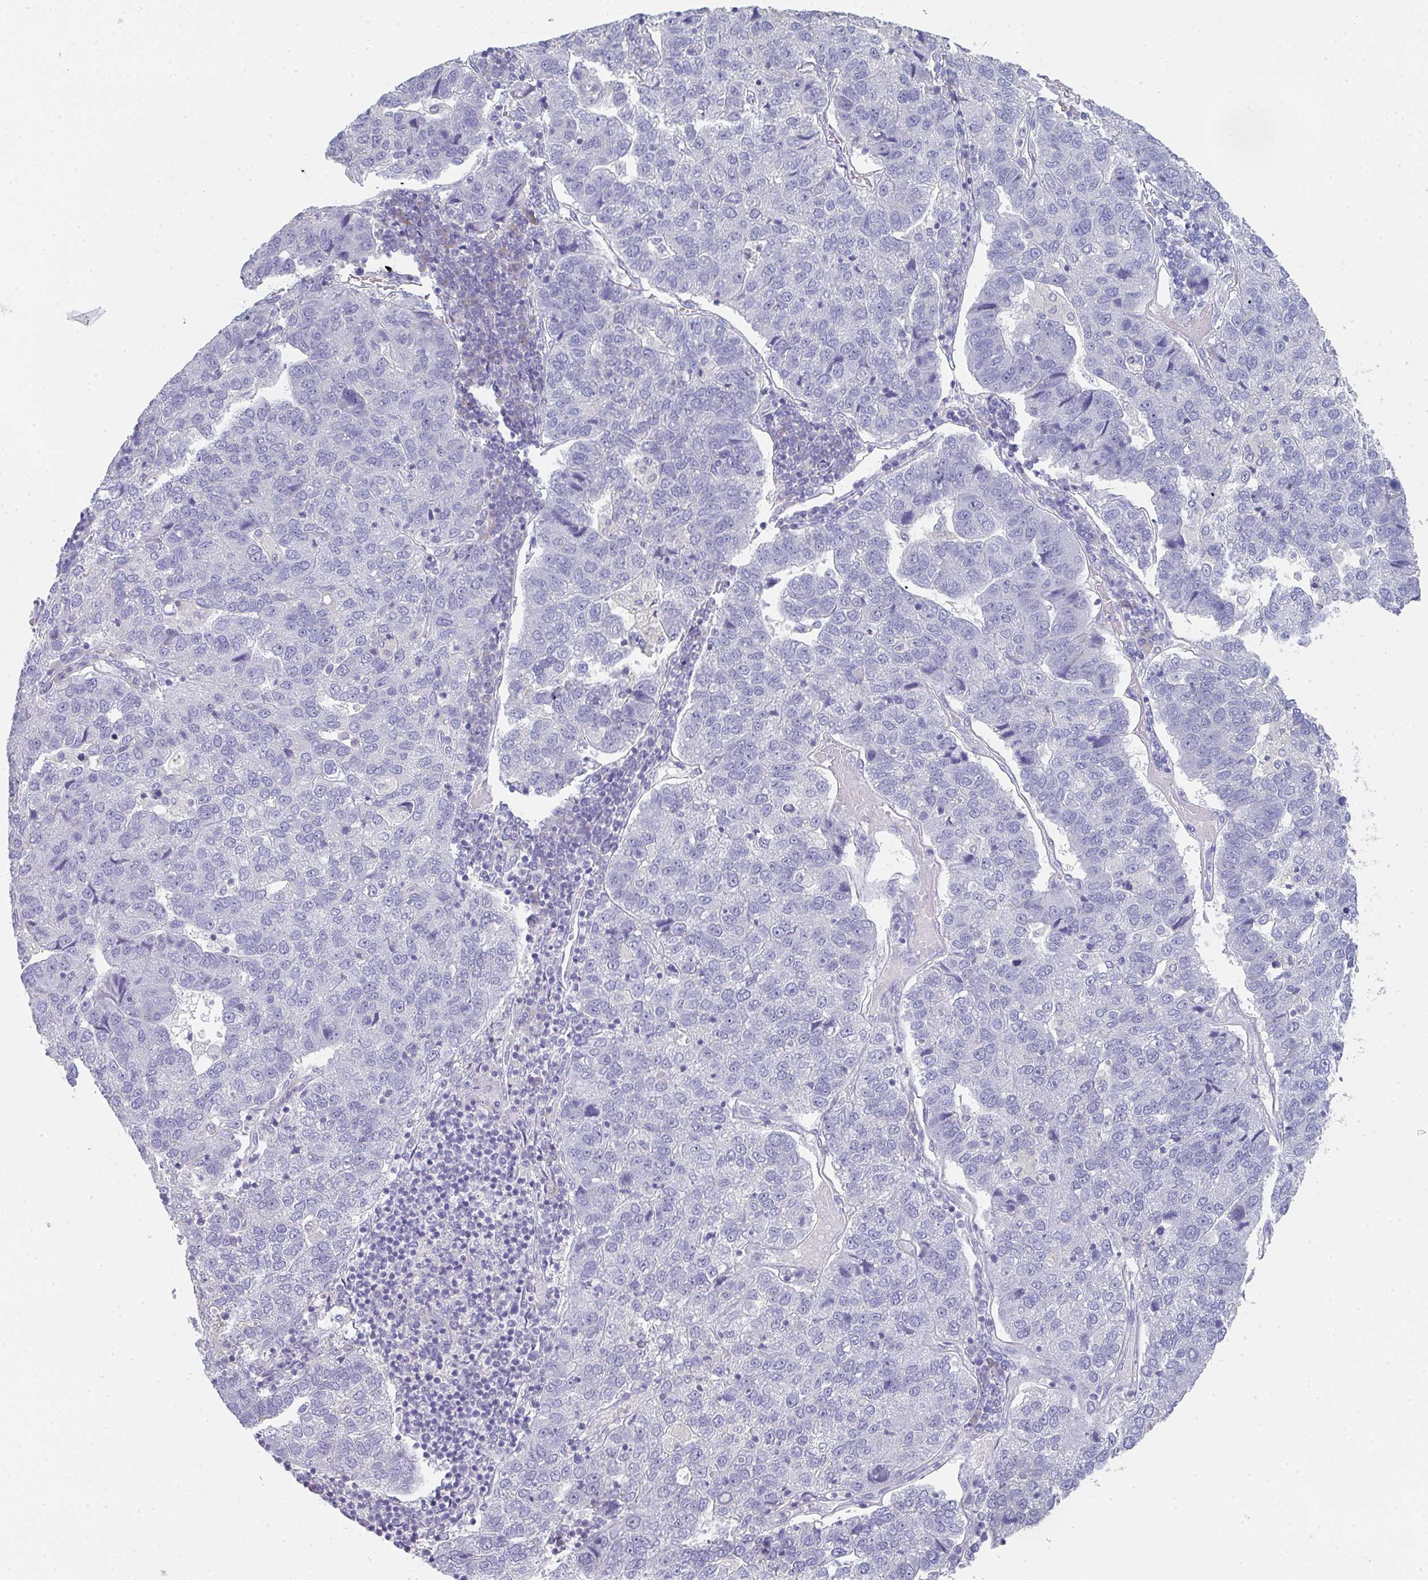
{"staining": {"intensity": "negative", "quantity": "none", "location": "none"}, "tissue": "pancreatic cancer", "cell_type": "Tumor cells", "image_type": "cancer", "snomed": [{"axis": "morphology", "description": "Adenocarcinoma, NOS"}, {"axis": "topography", "description": "Pancreas"}], "caption": "Tumor cells are negative for brown protein staining in adenocarcinoma (pancreatic). (Stains: DAB IHC with hematoxylin counter stain, Microscopy: brightfield microscopy at high magnification).", "gene": "NOXRED1", "patient": {"sex": "female", "age": 61}}